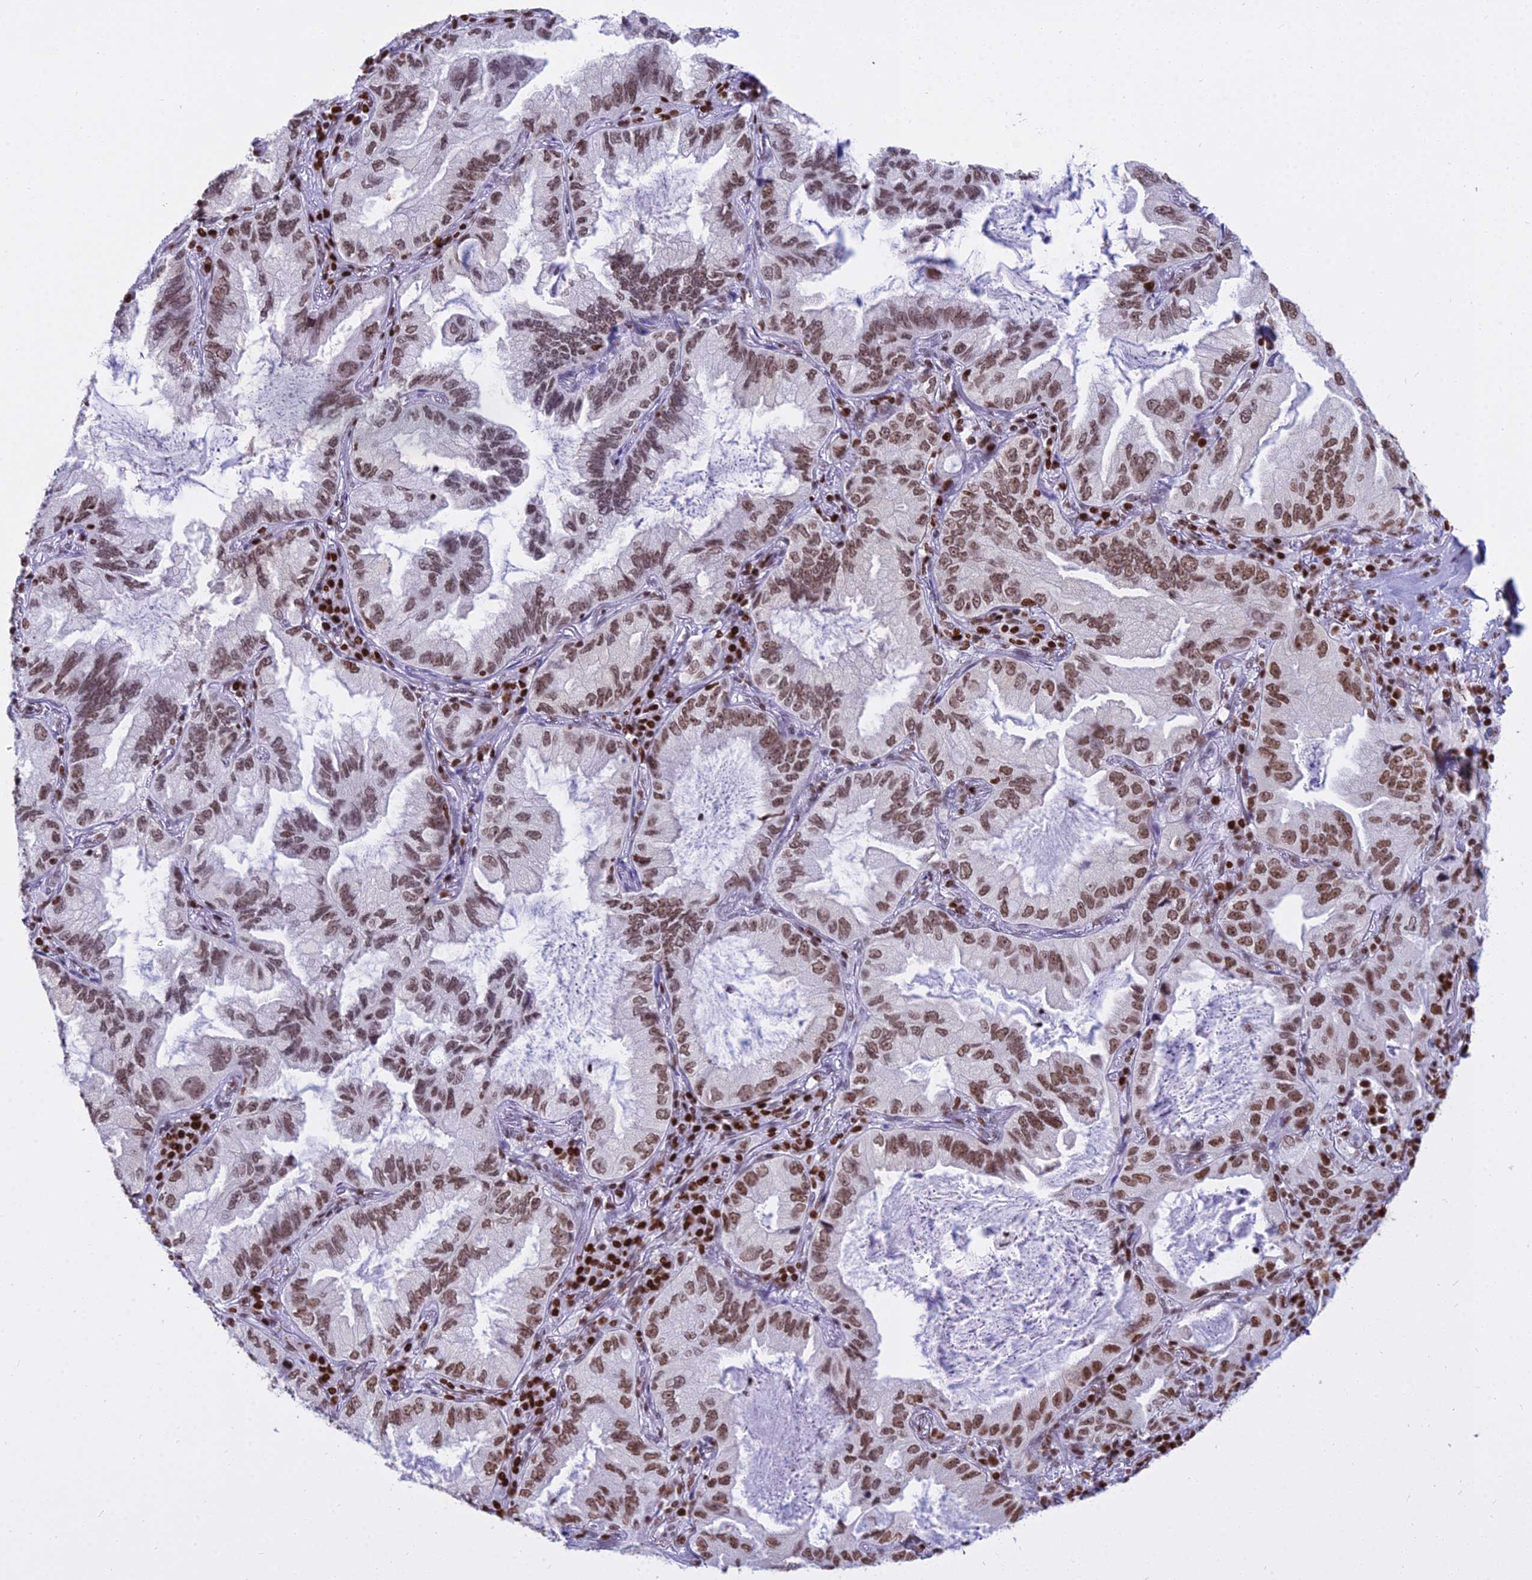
{"staining": {"intensity": "moderate", "quantity": ">75%", "location": "nuclear"}, "tissue": "lung cancer", "cell_type": "Tumor cells", "image_type": "cancer", "snomed": [{"axis": "morphology", "description": "Adenocarcinoma, NOS"}, {"axis": "topography", "description": "Lung"}], "caption": "Immunohistochemistry (IHC) photomicrograph of human lung adenocarcinoma stained for a protein (brown), which shows medium levels of moderate nuclear positivity in approximately >75% of tumor cells.", "gene": "PARP1", "patient": {"sex": "female", "age": 69}}